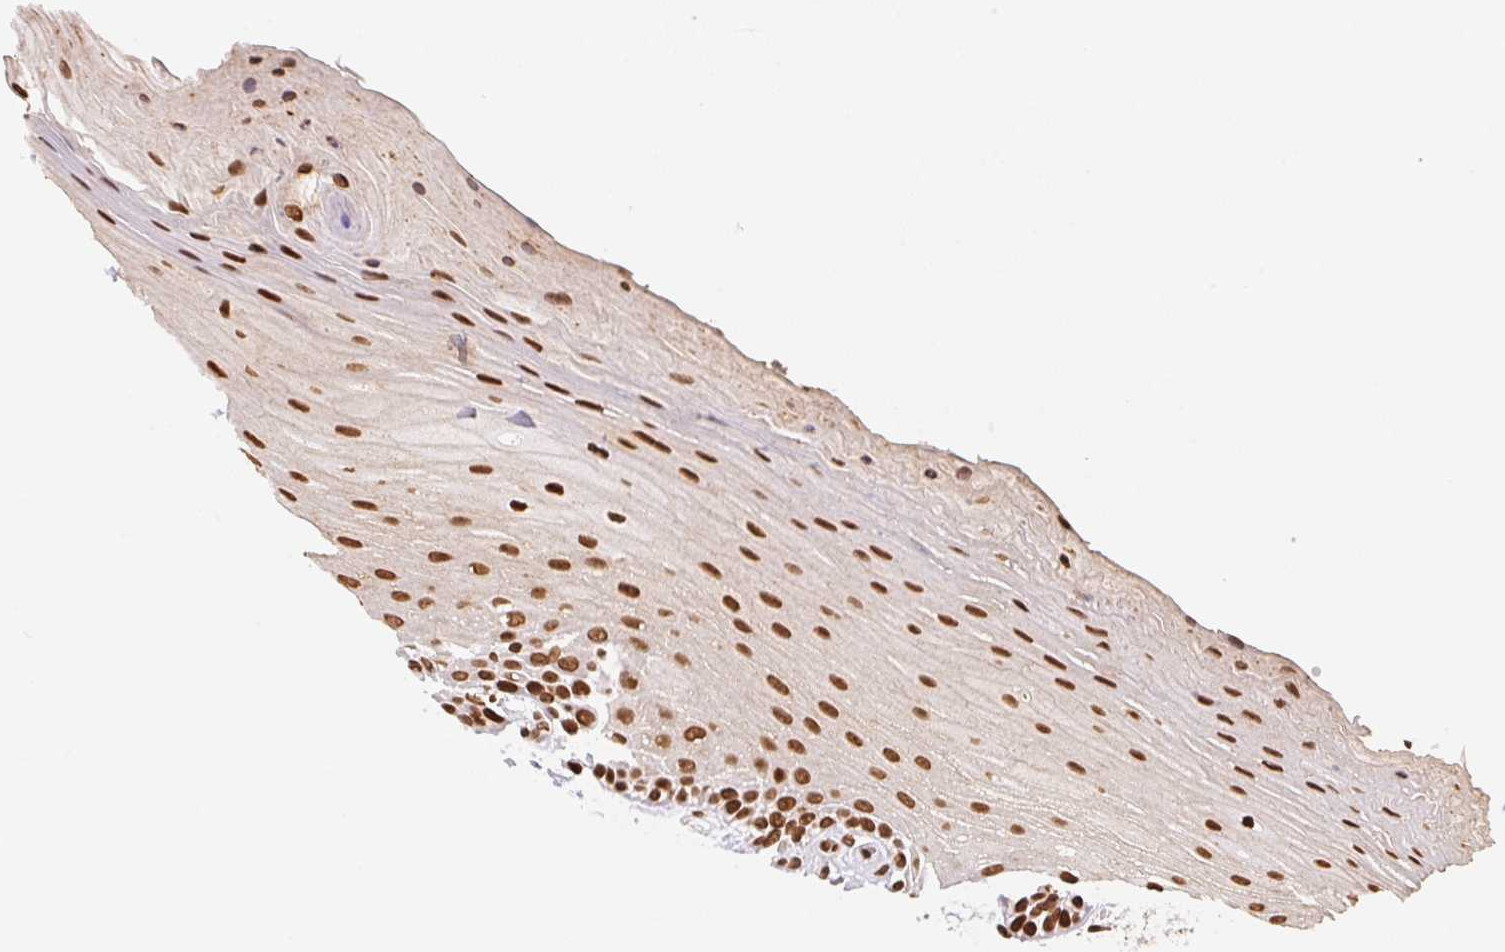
{"staining": {"intensity": "strong", "quantity": ">75%", "location": "nuclear"}, "tissue": "oral mucosa", "cell_type": "Squamous epithelial cells", "image_type": "normal", "snomed": [{"axis": "morphology", "description": "Normal tissue, NOS"}, {"axis": "morphology", "description": "Squamous cell carcinoma, NOS"}, {"axis": "topography", "description": "Oral tissue"}, {"axis": "topography", "description": "Tounge, NOS"}, {"axis": "topography", "description": "Head-Neck"}], "caption": "Protein analysis of benign oral mucosa exhibits strong nuclear positivity in approximately >75% of squamous epithelial cells. (DAB = brown stain, brightfield microscopy at high magnification).", "gene": "SAP30BP", "patient": {"sex": "male", "age": 62}}